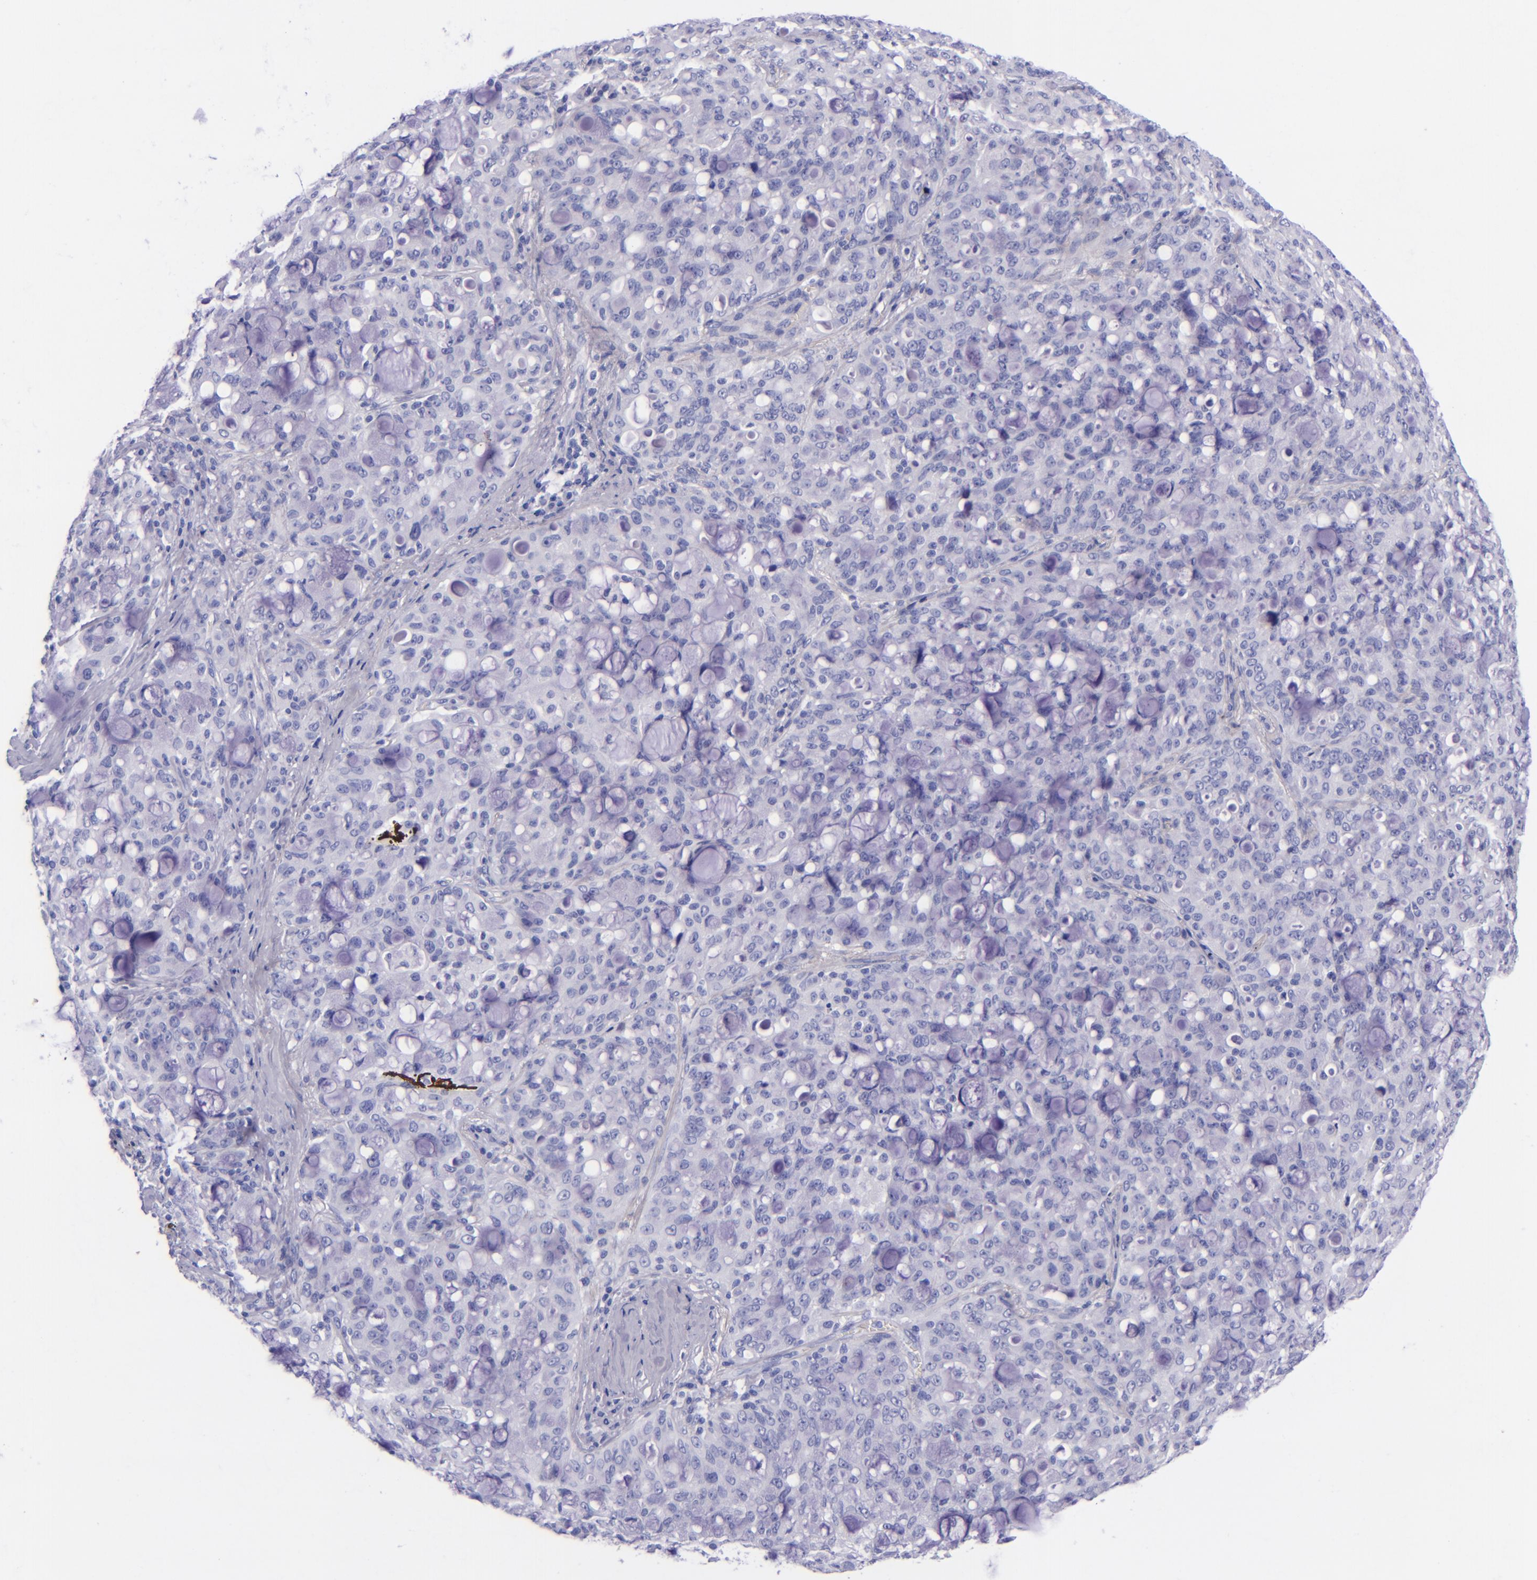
{"staining": {"intensity": "negative", "quantity": "none", "location": "none"}, "tissue": "lung cancer", "cell_type": "Tumor cells", "image_type": "cancer", "snomed": [{"axis": "morphology", "description": "Adenocarcinoma, NOS"}, {"axis": "topography", "description": "Lung"}], "caption": "There is no significant expression in tumor cells of lung cancer (adenocarcinoma).", "gene": "LAG3", "patient": {"sex": "female", "age": 44}}